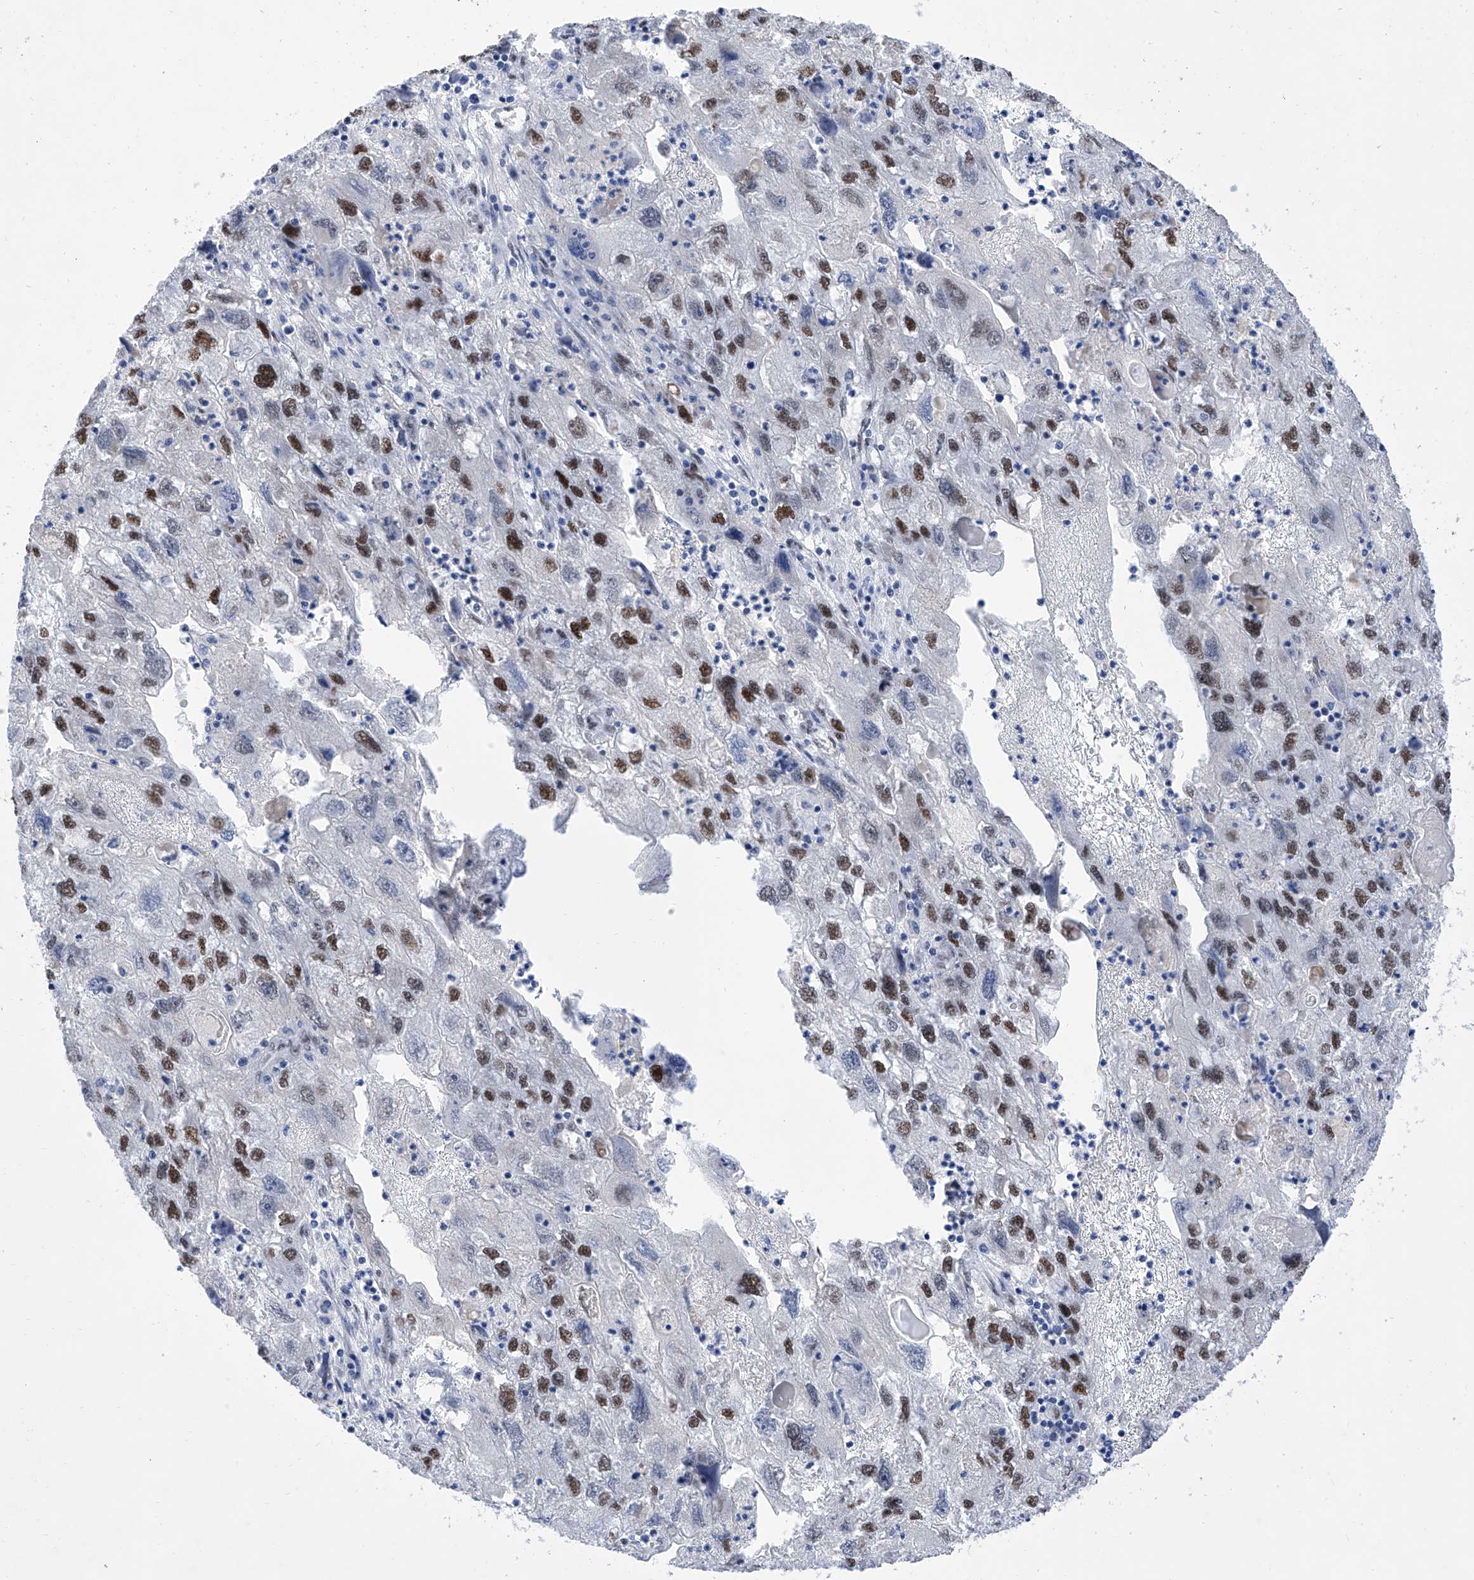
{"staining": {"intensity": "strong", "quantity": "25%-75%", "location": "nuclear"}, "tissue": "endometrial cancer", "cell_type": "Tumor cells", "image_type": "cancer", "snomed": [{"axis": "morphology", "description": "Adenocarcinoma, NOS"}, {"axis": "topography", "description": "Endometrium"}], "caption": "Protein expression analysis of human endometrial cancer (adenocarcinoma) reveals strong nuclear staining in approximately 25%-75% of tumor cells.", "gene": "ATN1", "patient": {"sex": "female", "age": 49}}